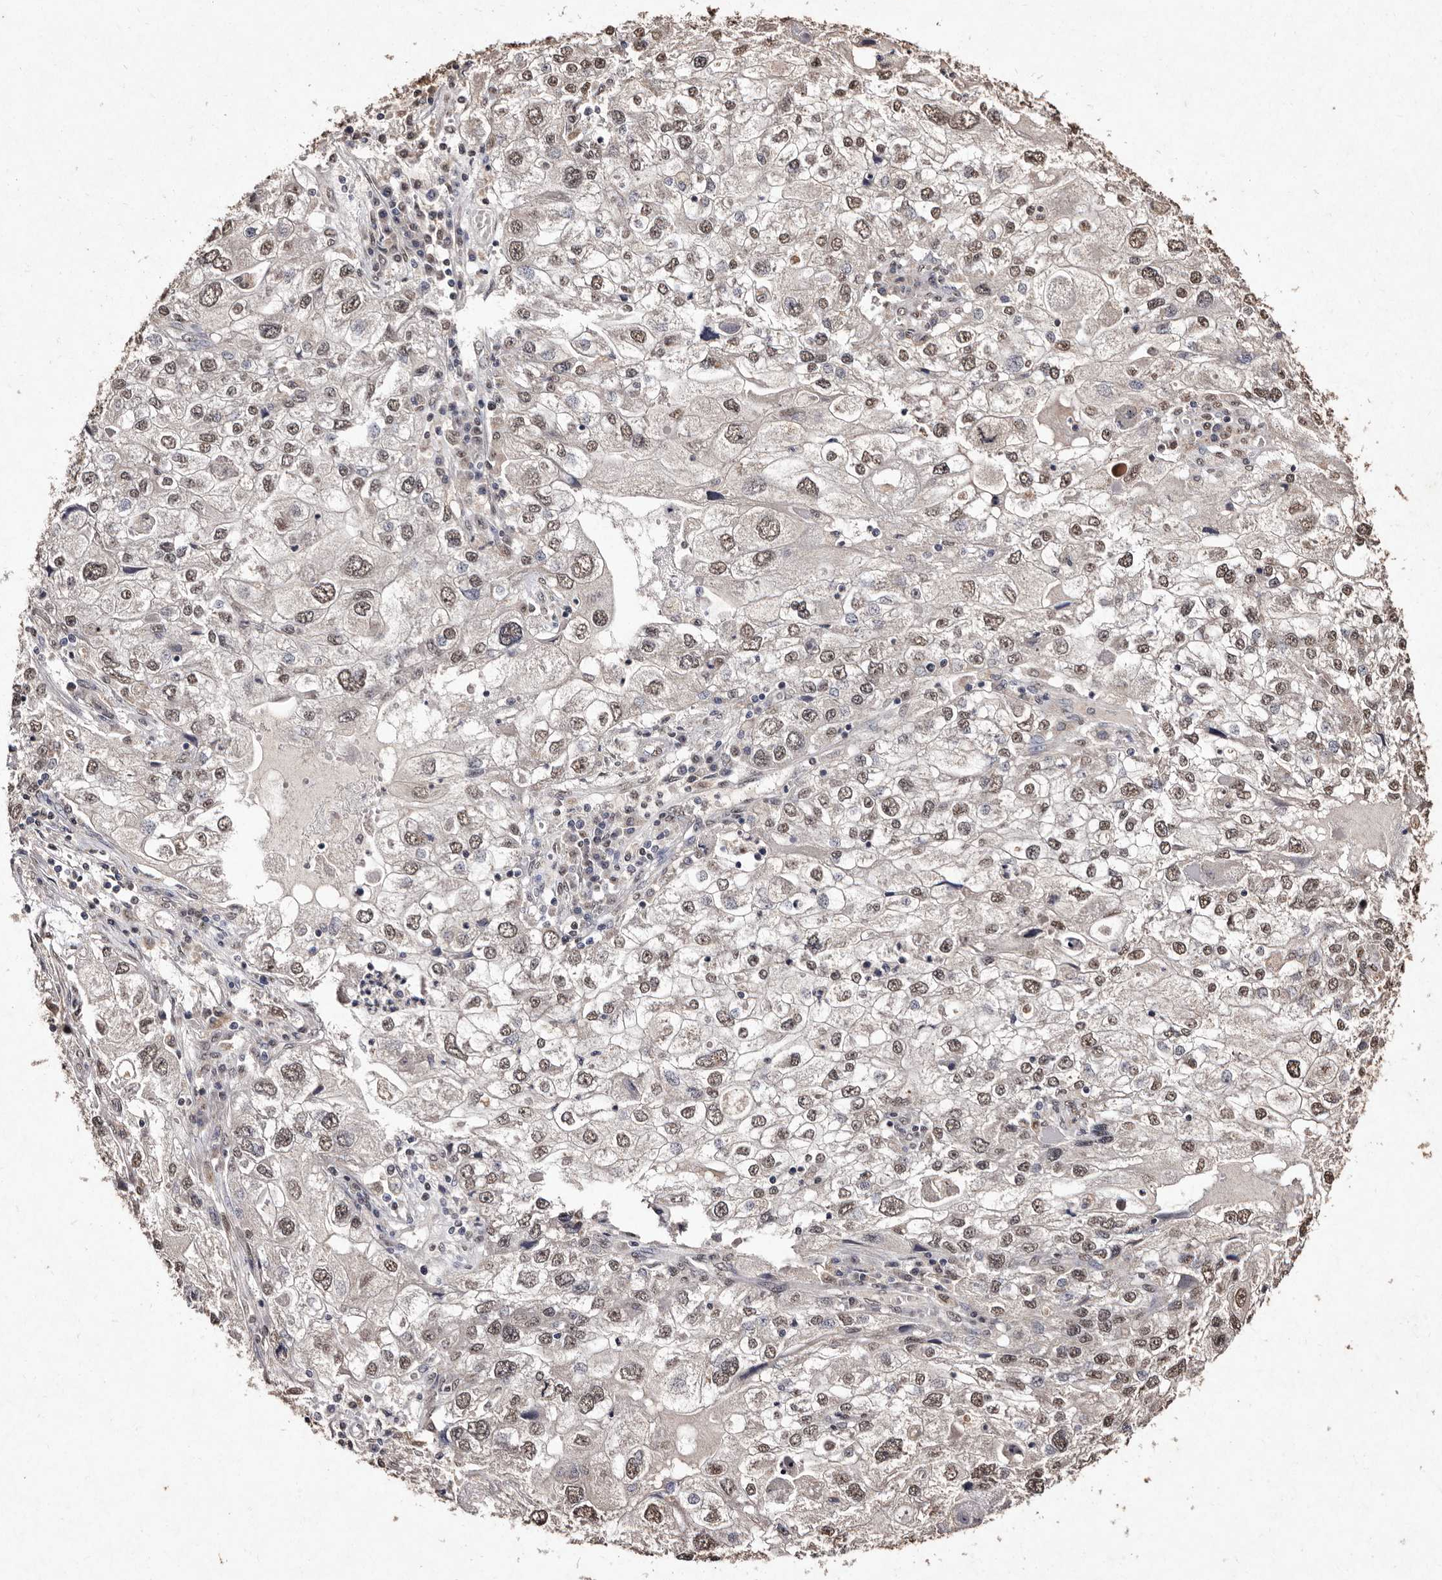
{"staining": {"intensity": "moderate", "quantity": ">75%", "location": "nuclear"}, "tissue": "endometrial cancer", "cell_type": "Tumor cells", "image_type": "cancer", "snomed": [{"axis": "morphology", "description": "Adenocarcinoma, NOS"}, {"axis": "topography", "description": "Endometrium"}], "caption": "Brown immunohistochemical staining in human endometrial cancer shows moderate nuclear staining in approximately >75% of tumor cells.", "gene": "ERBB4", "patient": {"sex": "female", "age": 49}}